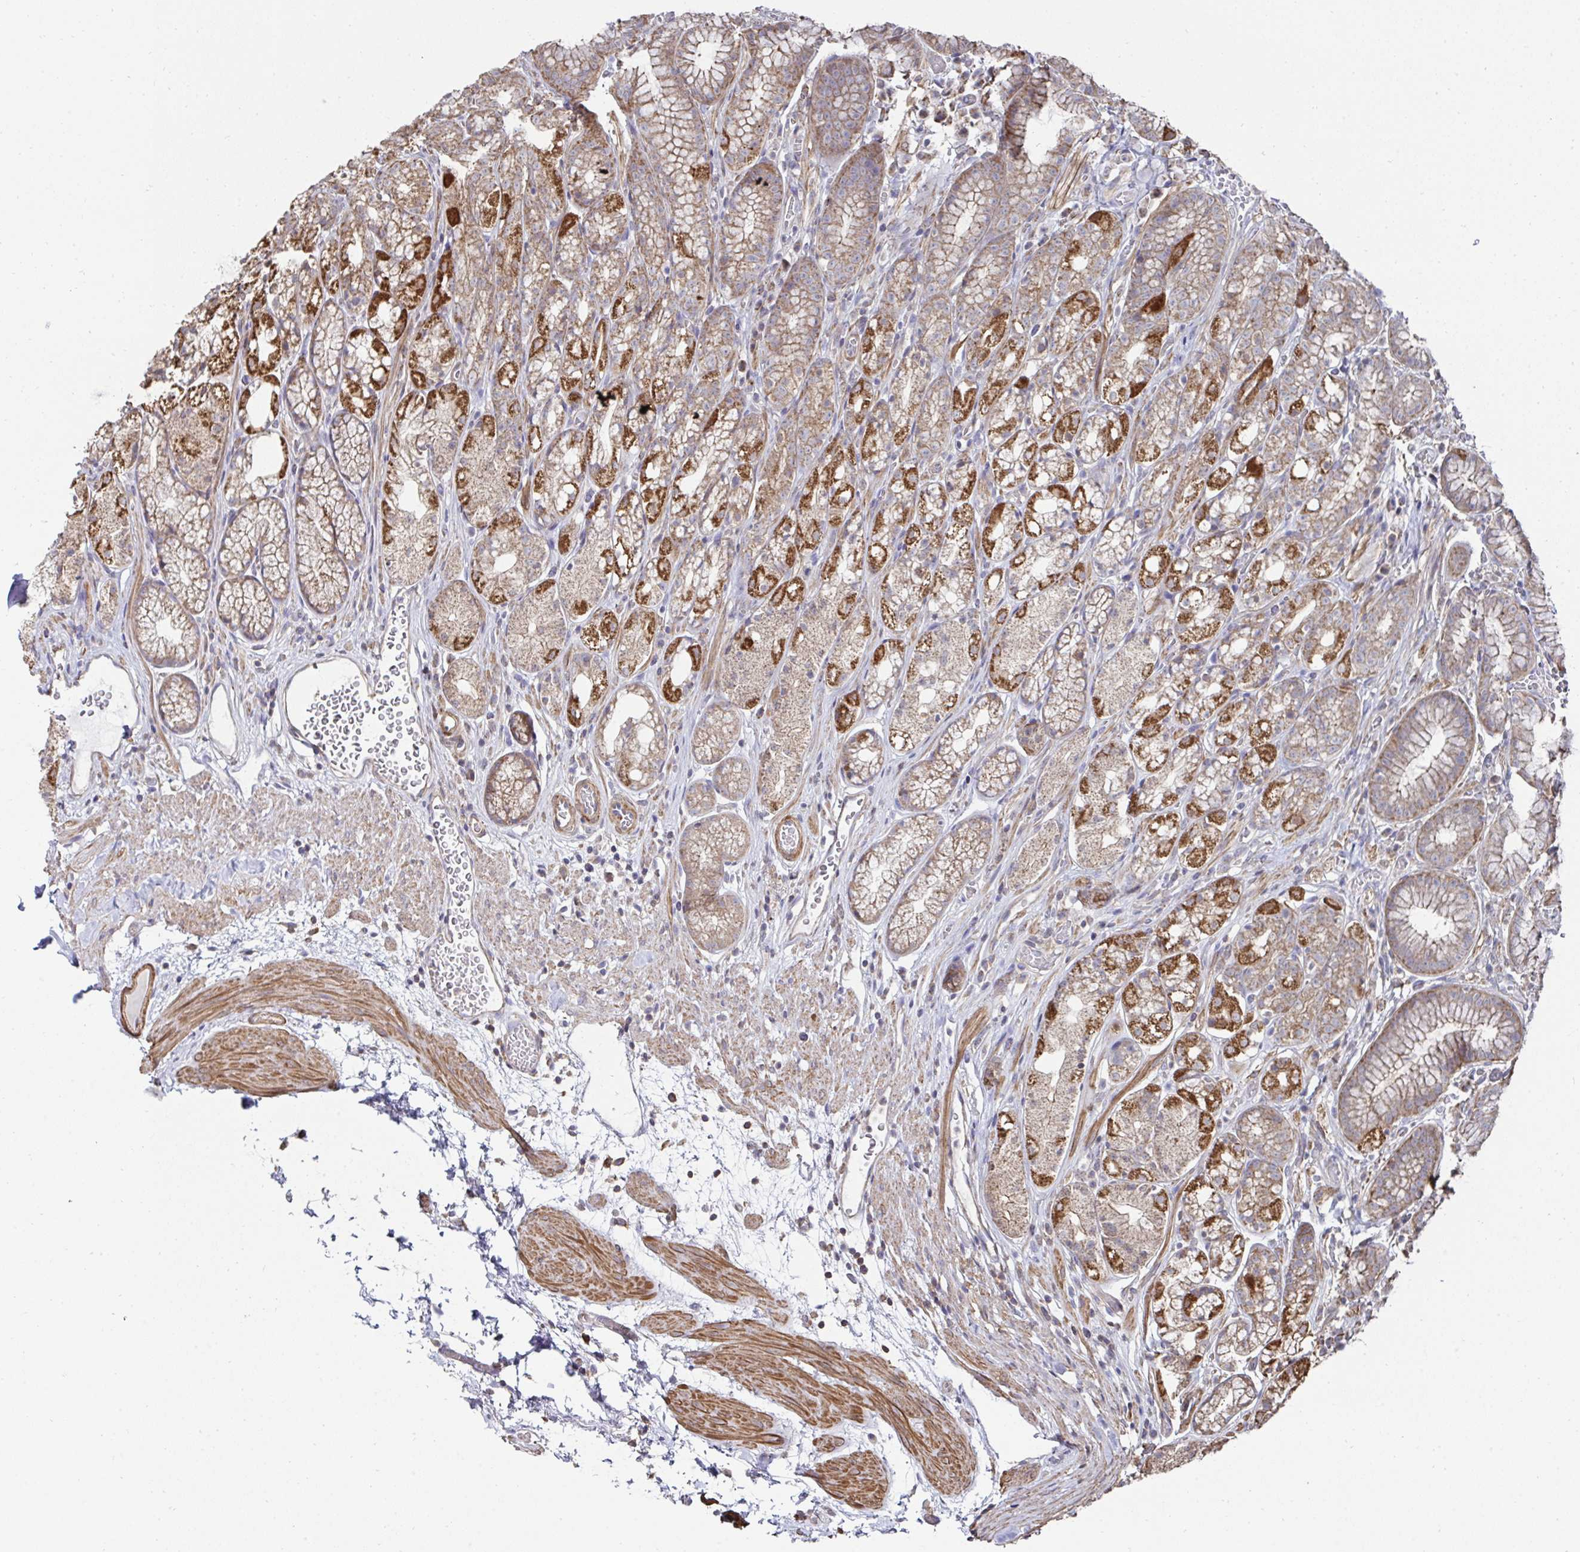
{"staining": {"intensity": "strong", "quantity": "25%-75%", "location": "cytoplasmic/membranous"}, "tissue": "stomach", "cell_type": "Glandular cells", "image_type": "normal", "snomed": [{"axis": "morphology", "description": "Normal tissue, NOS"}, {"axis": "topography", "description": "Smooth muscle"}, {"axis": "topography", "description": "Stomach"}], "caption": "Immunohistochemical staining of benign human stomach exhibits 25%-75% levels of strong cytoplasmic/membranous protein expression in approximately 25%-75% of glandular cells. Immunohistochemistry stains the protein in brown and the nuclei are stained blue.", "gene": "DZANK1", "patient": {"sex": "male", "age": 70}}